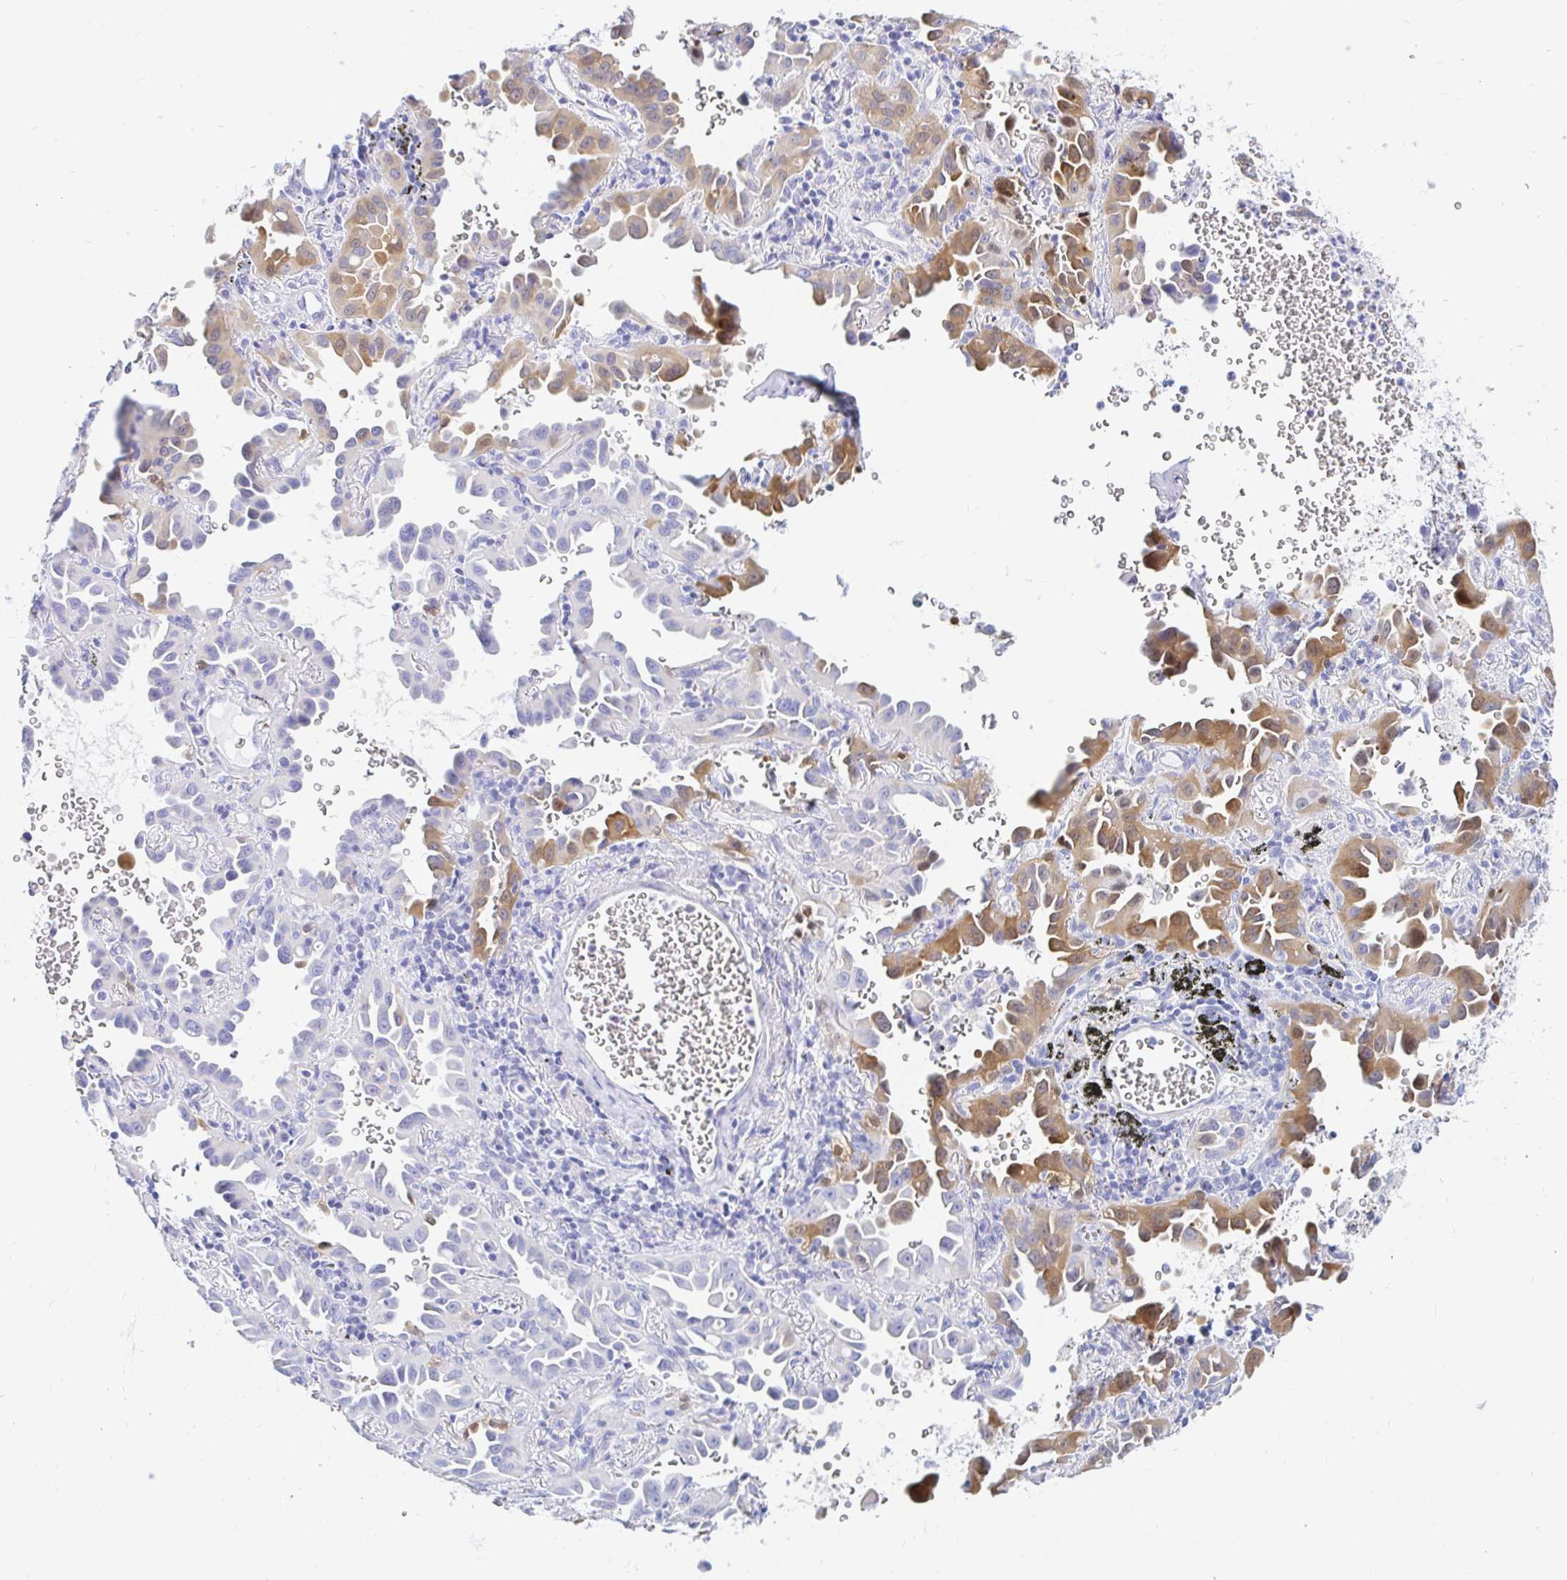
{"staining": {"intensity": "moderate", "quantity": "25%-75%", "location": "cytoplasmic/membranous"}, "tissue": "lung cancer", "cell_type": "Tumor cells", "image_type": "cancer", "snomed": [{"axis": "morphology", "description": "Adenocarcinoma, NOS"}, {"axis": "topography", "description": "Lung"}], "caption": "Protein expression analysis of human lung cancer (adenocarcinoma) reveals moderate cytoplasmic/membranous expression in about 25%-75% of tumor cells.", "gene": "PPP1R1B", "patient": {"sex": "male", "age": 68}}